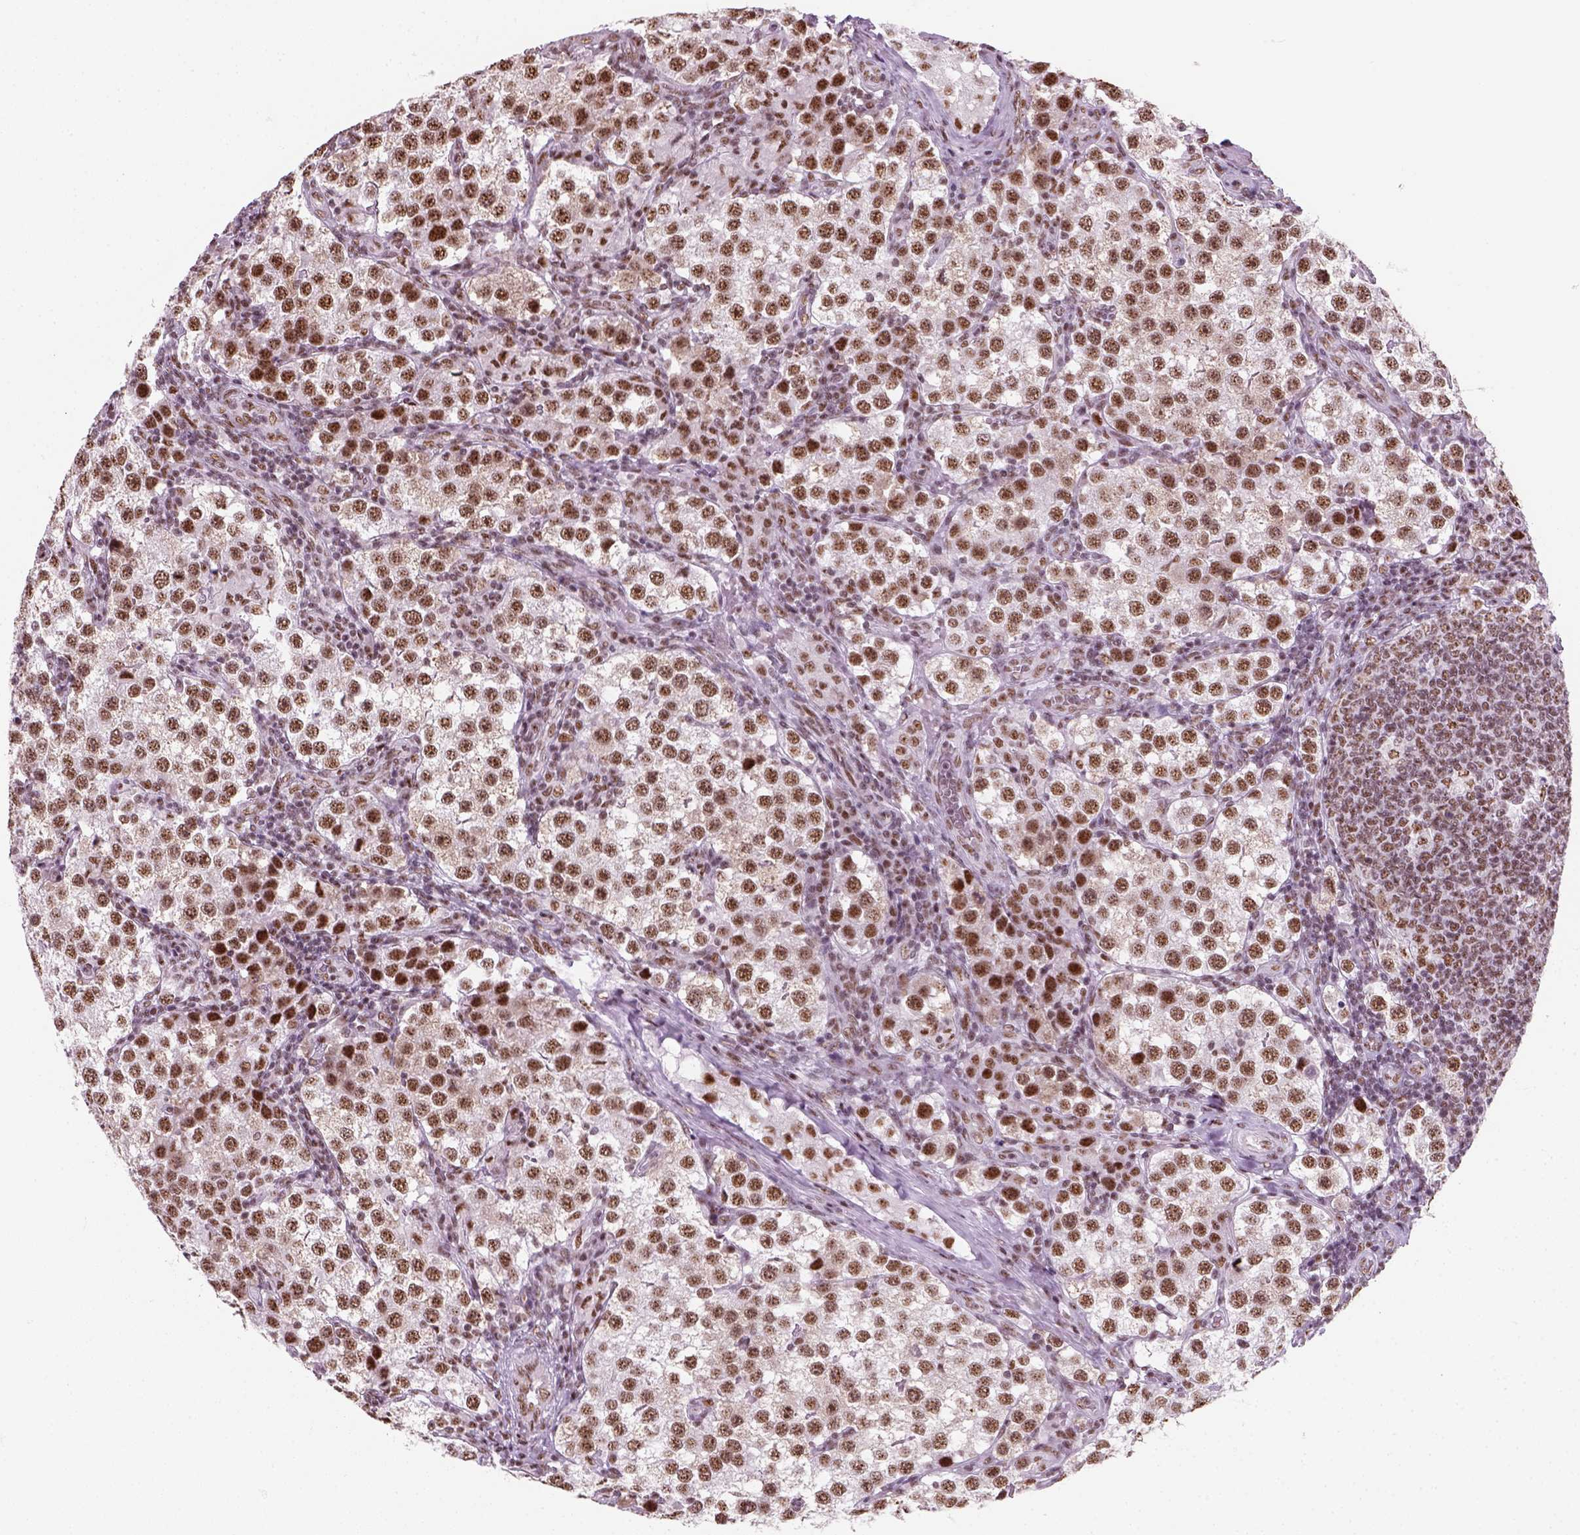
{"staining": {"intensity": "moderate", "quantity": ">75%", "location": "nuclear"}, "tissue": "testis cancer", "cell_type": "Tumor cells", "image_type": "cancer", "snomed": [{"axis": "morphology", "description": "Seminoma, NOS"}, {"axis": "topography", "description": "Testis"}], "caption": "There is medium levels of moderate nuclear expression in tumor cells of testis cancer, as demonstrated by immunohistochemical staining (brown color).", "gene": "GTF2F1", "patient": {"sex": "male", "age": 37}}